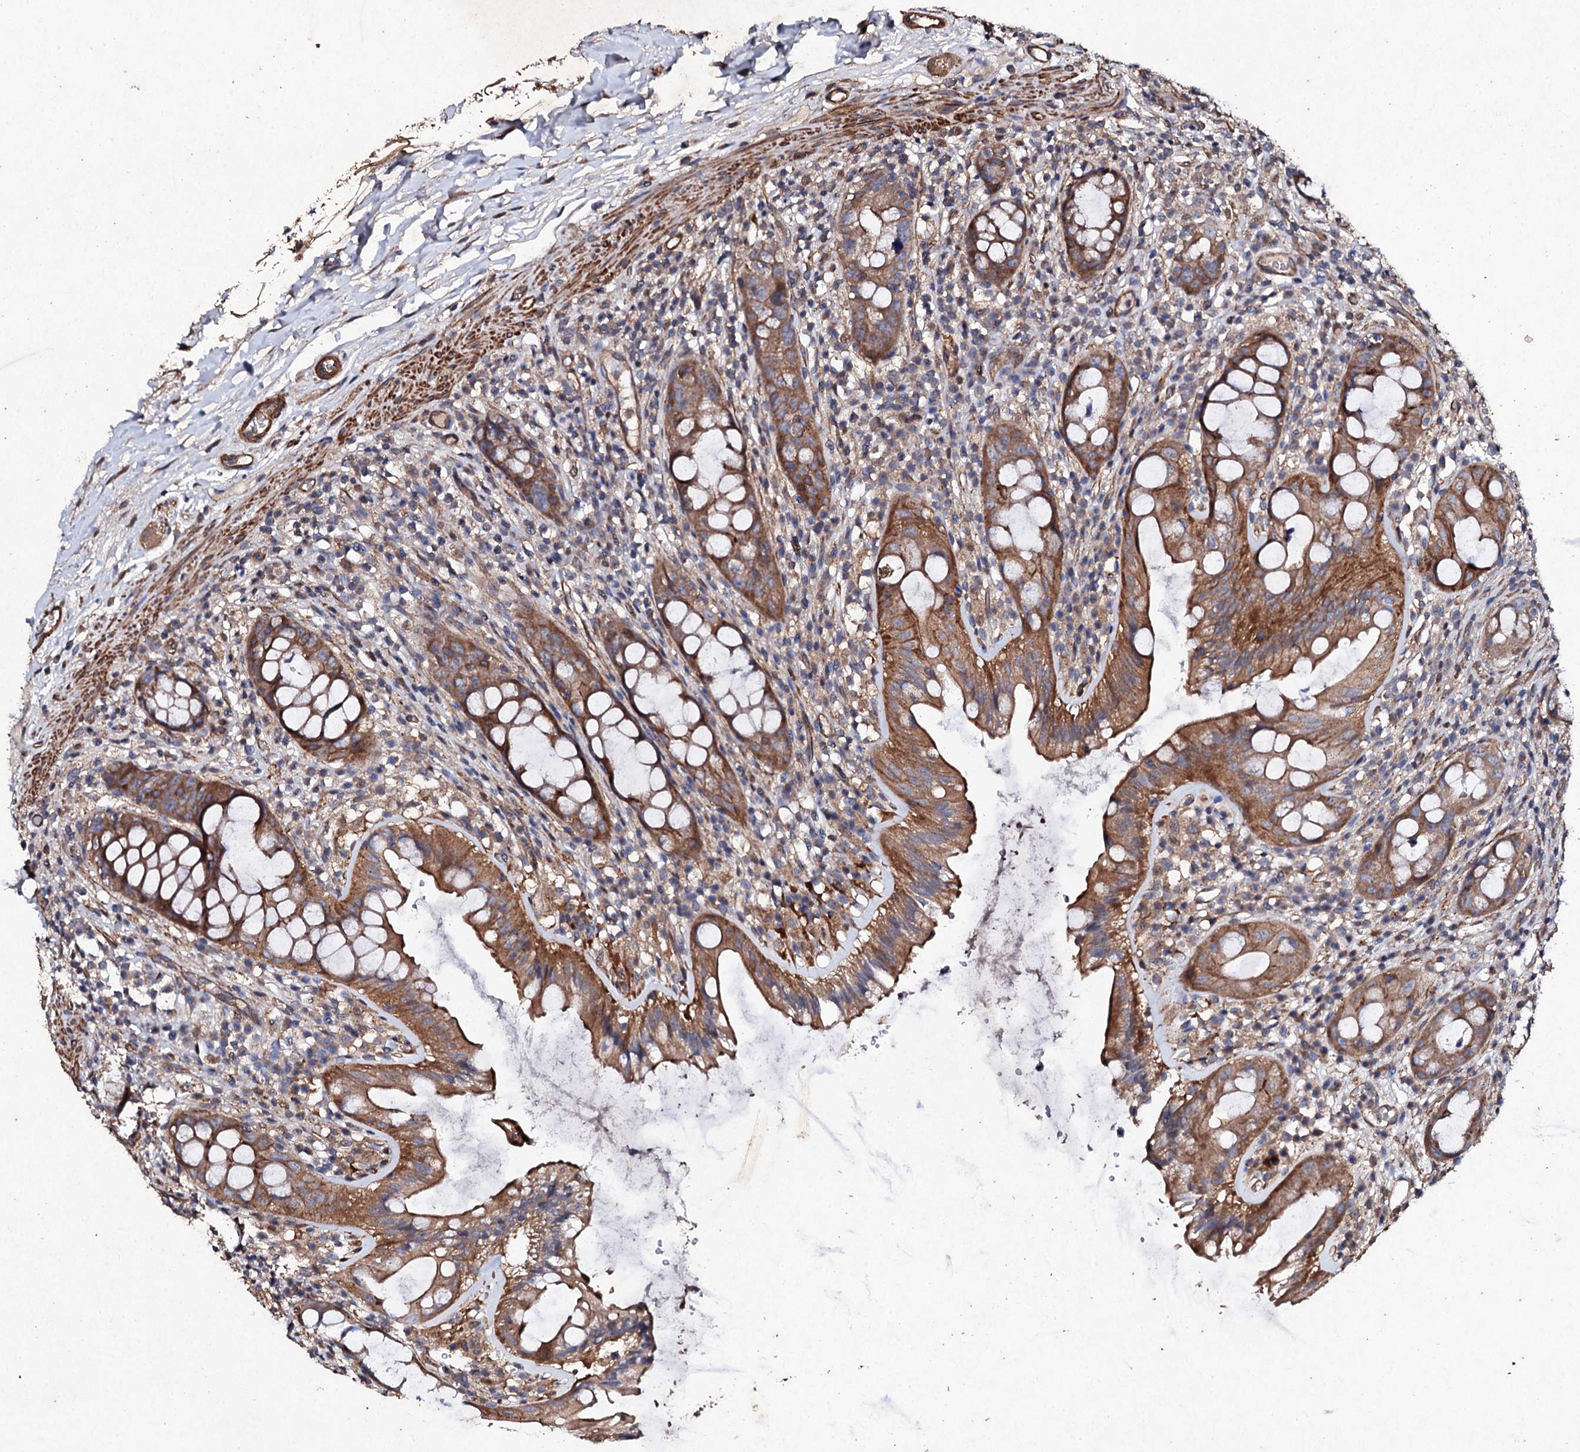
{"staining": {"intensity": "strong", "quantity": ">75%", "location": "cytoplasmic/membranous"}, "tissue": "rectum", "cell_type": "Glandular cells", "image_type": "normal", "snomed": [{"axis": "morphology", "description": "Normal tissue, NOS"}, {"axis": "topography", "description": "Rectum"}], "caption": "Rectum stained with immunohistochemistry shows strong cytoplasmic/membranous staining in about >75% of glandular cells. (IHC, brightfield microscopy, high magnification).", "gene": "MOCOS", "patient": {"sex": "female", "age": 57}}